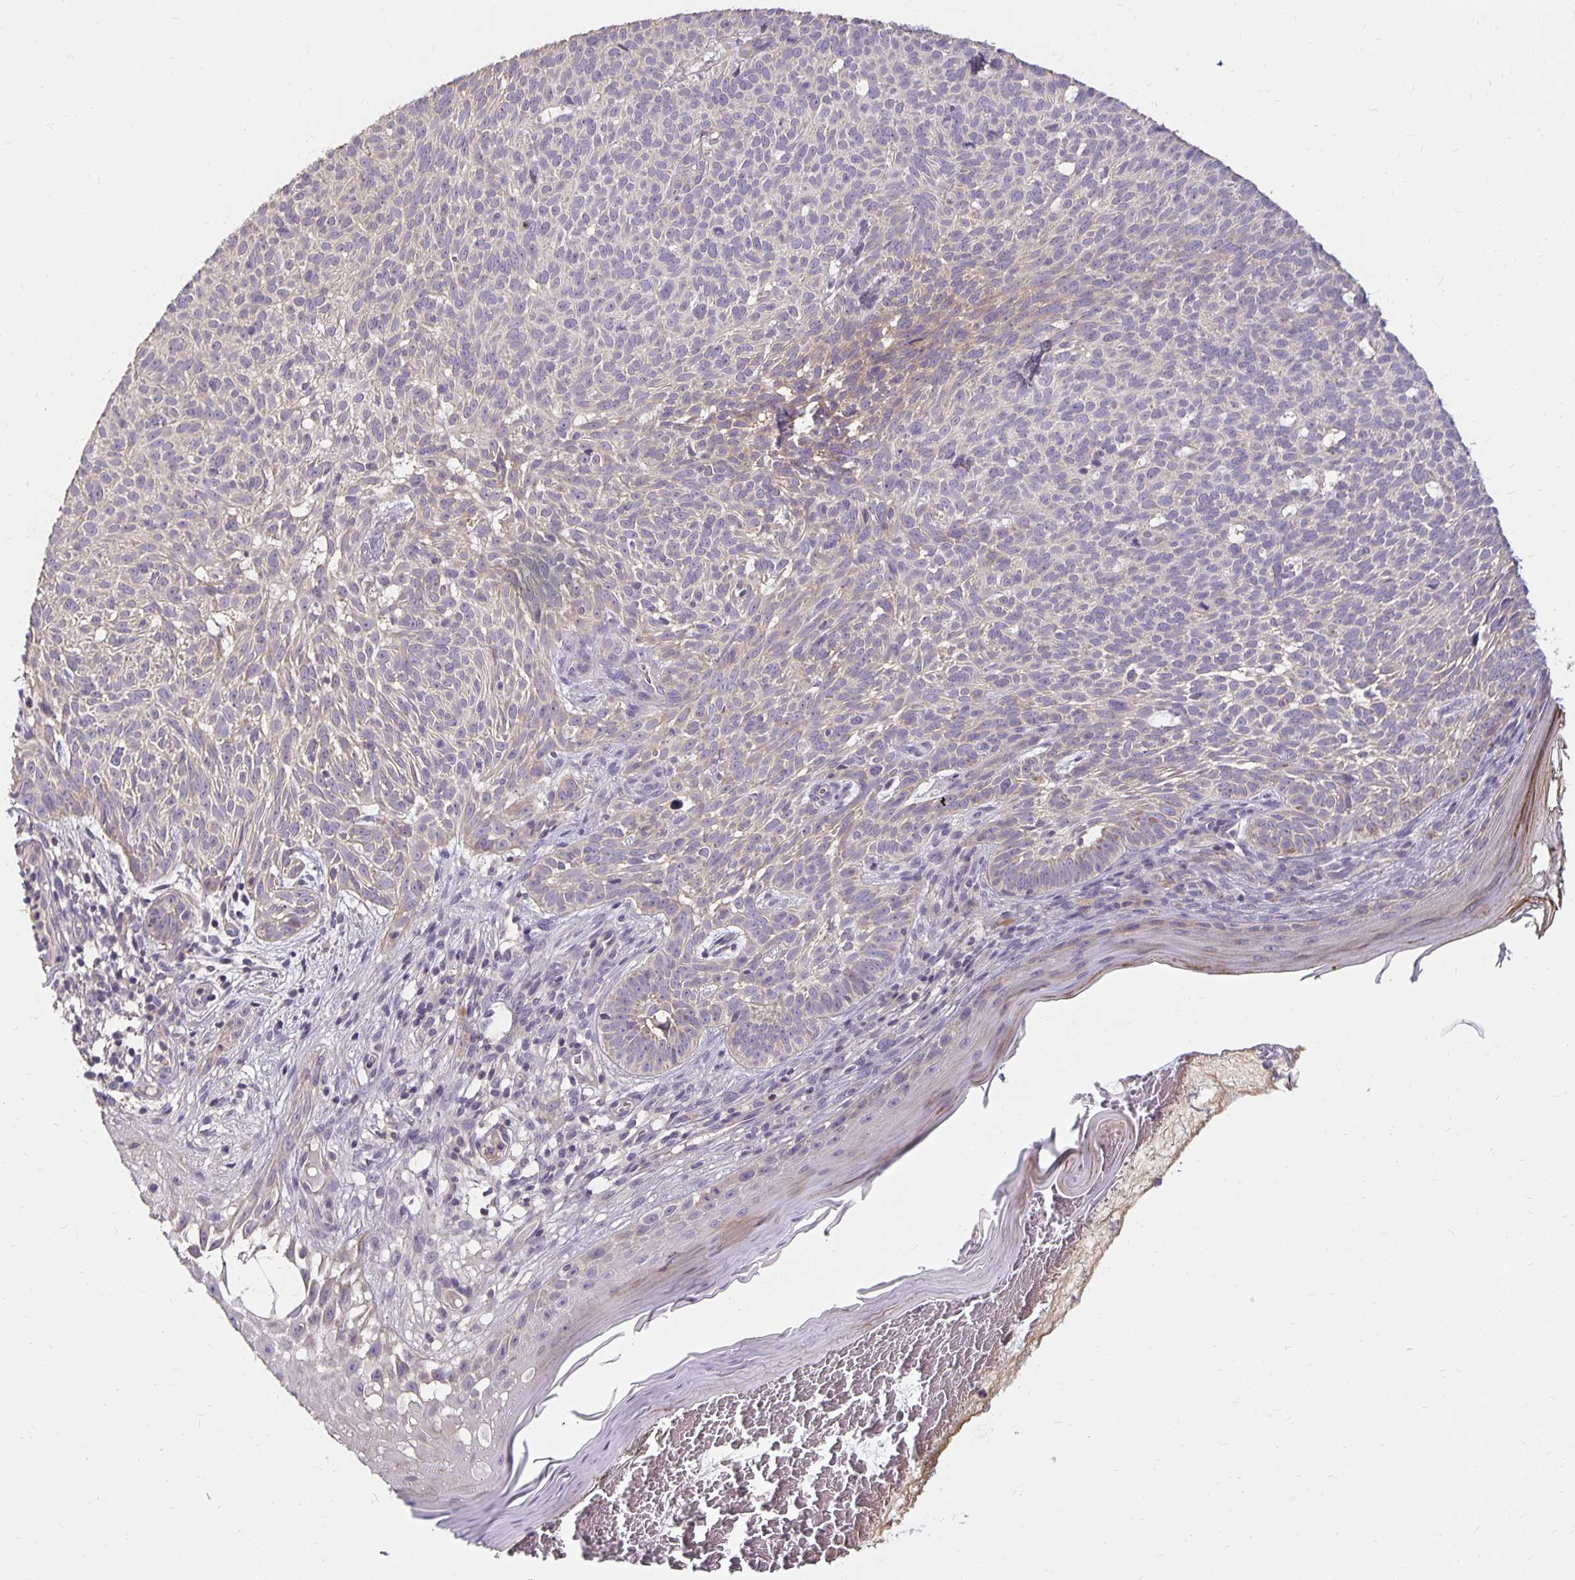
{"staining": {"intensity": "negative", "quantity": "none", "location": "none"}, "tissue": "skin cancer", "cell_type": "Tumor cells", "image_type": "cancer", "snomed": [{"axis": "morphology", "description": "Basal cell carcinoma"}, {"axis": "topography", "description": "Skin"}], "caption": "Tumor cells show no significant protein positivity in basal cell carcinoma (skin).", "gene": "CST6", "patient": {"sex": "male", "age": 78}}